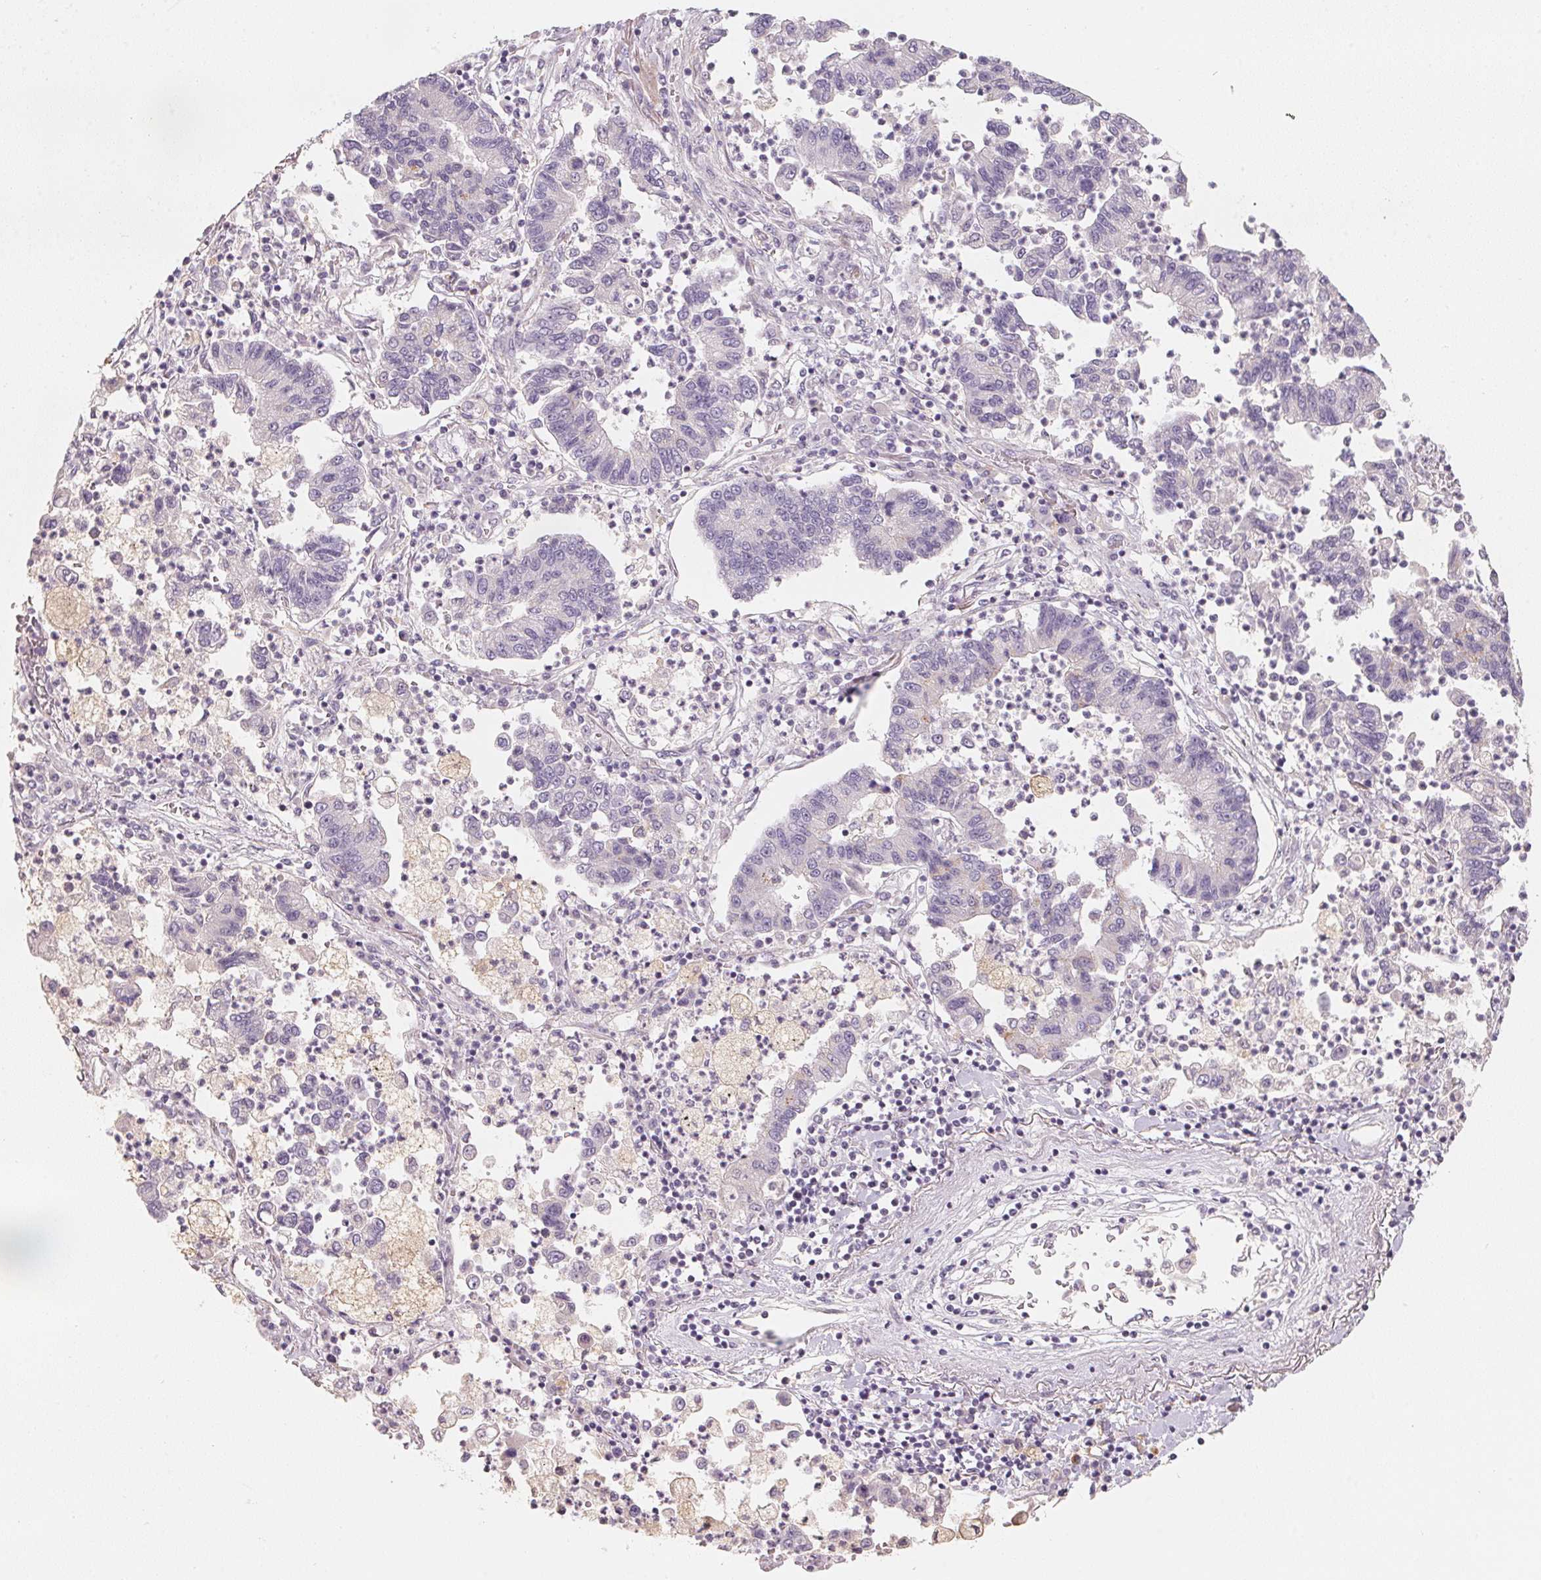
{"staining": {"intensity": "negative", "quantity": "none", "location": "none"}, "tissue": "lung cancer", "cell_type": "Tumor cells", "image_type": "cancer", "snomed": [{"axis": "morphology", "description": "Adenocarcinoma, NOS"}, {"axis": "topography", "description": "Lung"}], "caption": "Immunohistochemical staining of adenocarcinoma (lung) exhibits no significant staining in tumor cells.", "gene": "TREH", "patient": {"sex": "female", "age": 57}}